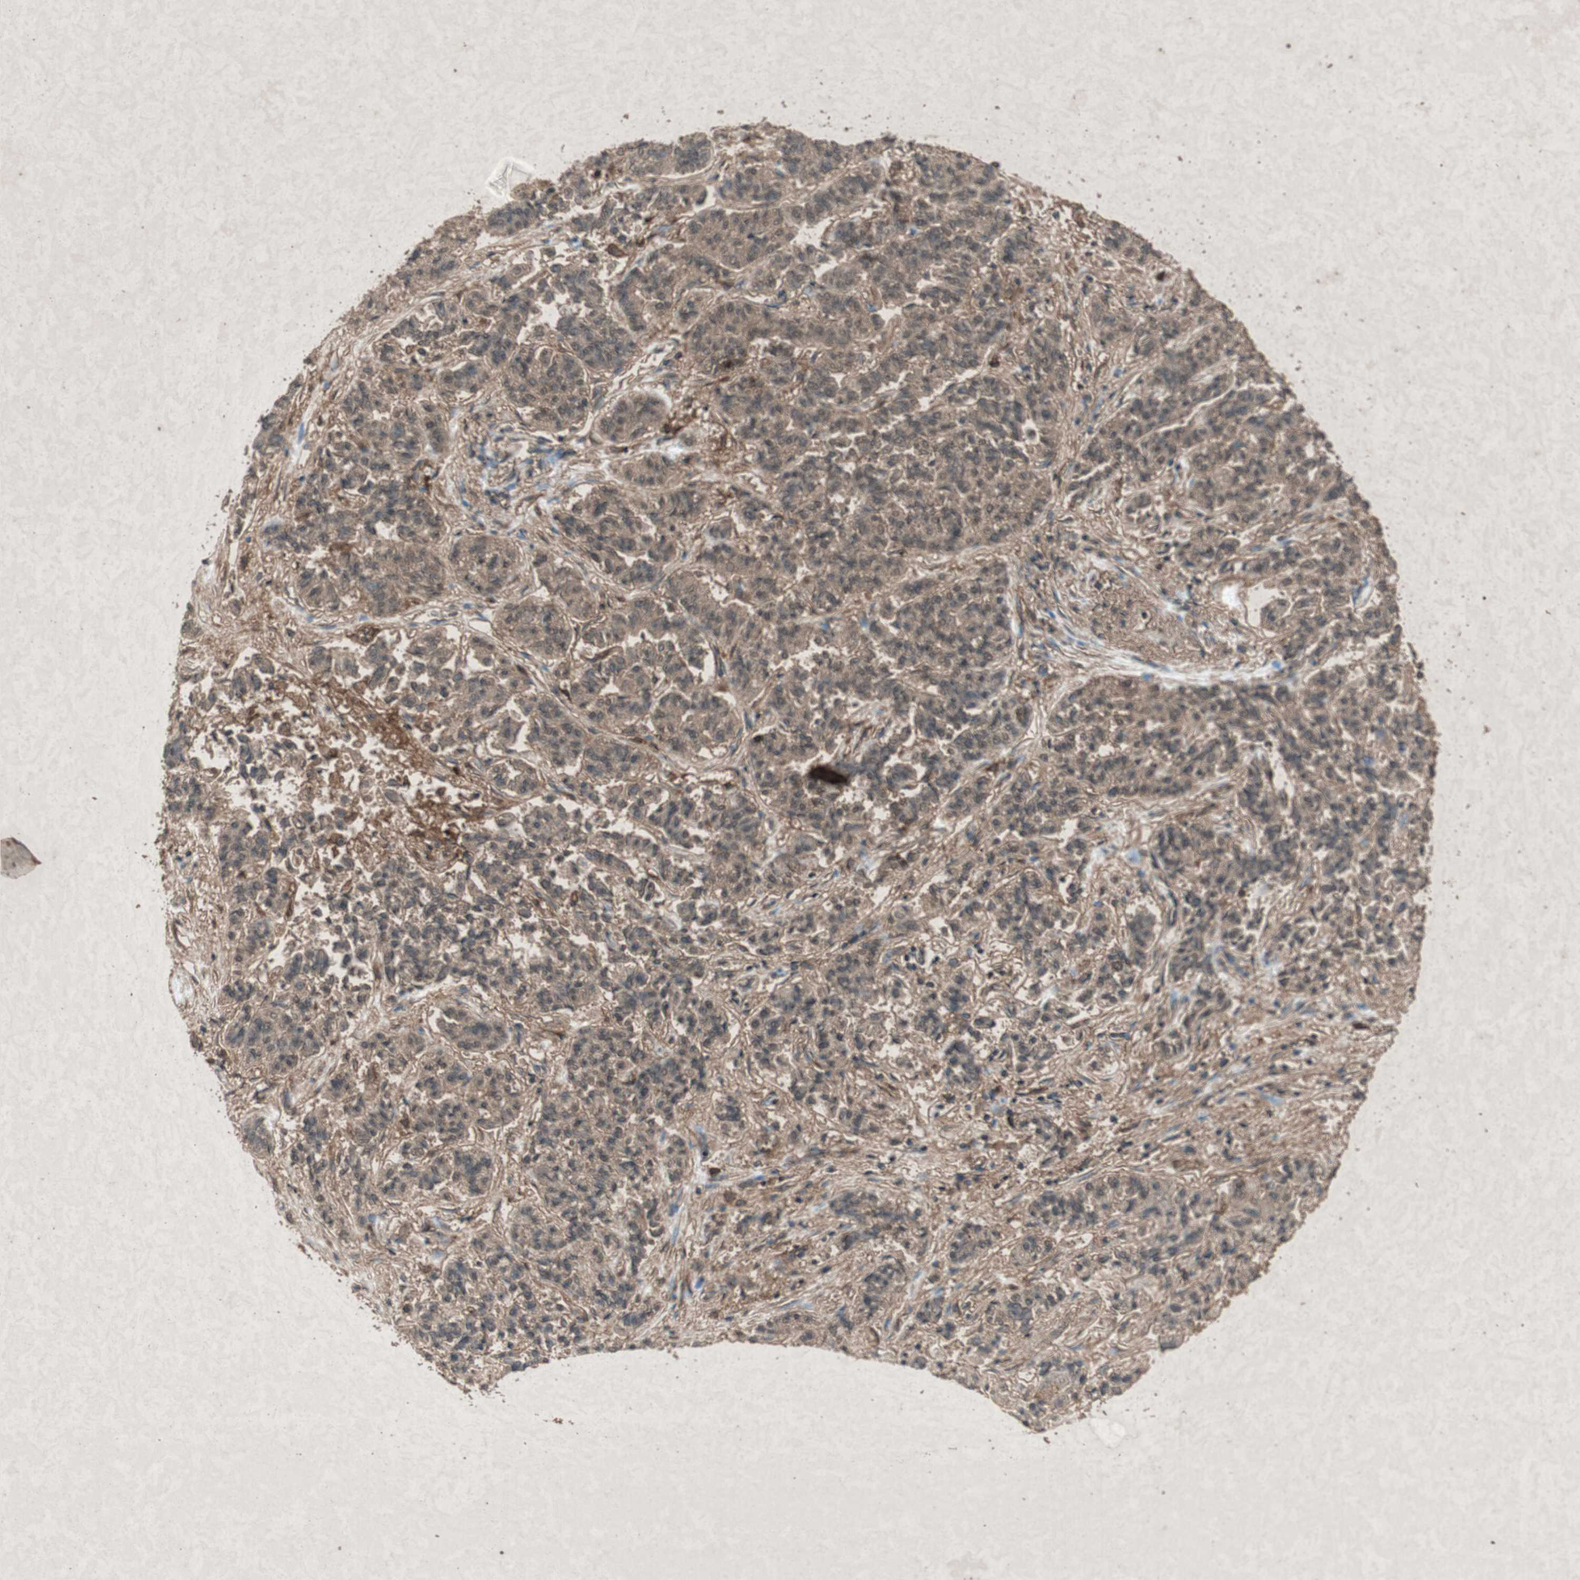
{"staining": {"intensity": "weak", "quantity": ">75%", "location": "cytoplasmic/membranous"}, "tissue": "lung cancer", "cell_type": "Tumor cells", "image_type": "cancer", "snomed": [{"axis": "morphology", "description": "Adenocarcinoma, NOS"}, {"axis": "topography", "description": "Lung"}], "caption": "There is low levels of weak cytoplasmic/membranous expression in tumor cells of adenocarcinoma (lung), as demonstrated by immunohistochemical staining (brown color).", "gene": "TYROBP", "patient": {"sex": "male", "age": 84}}